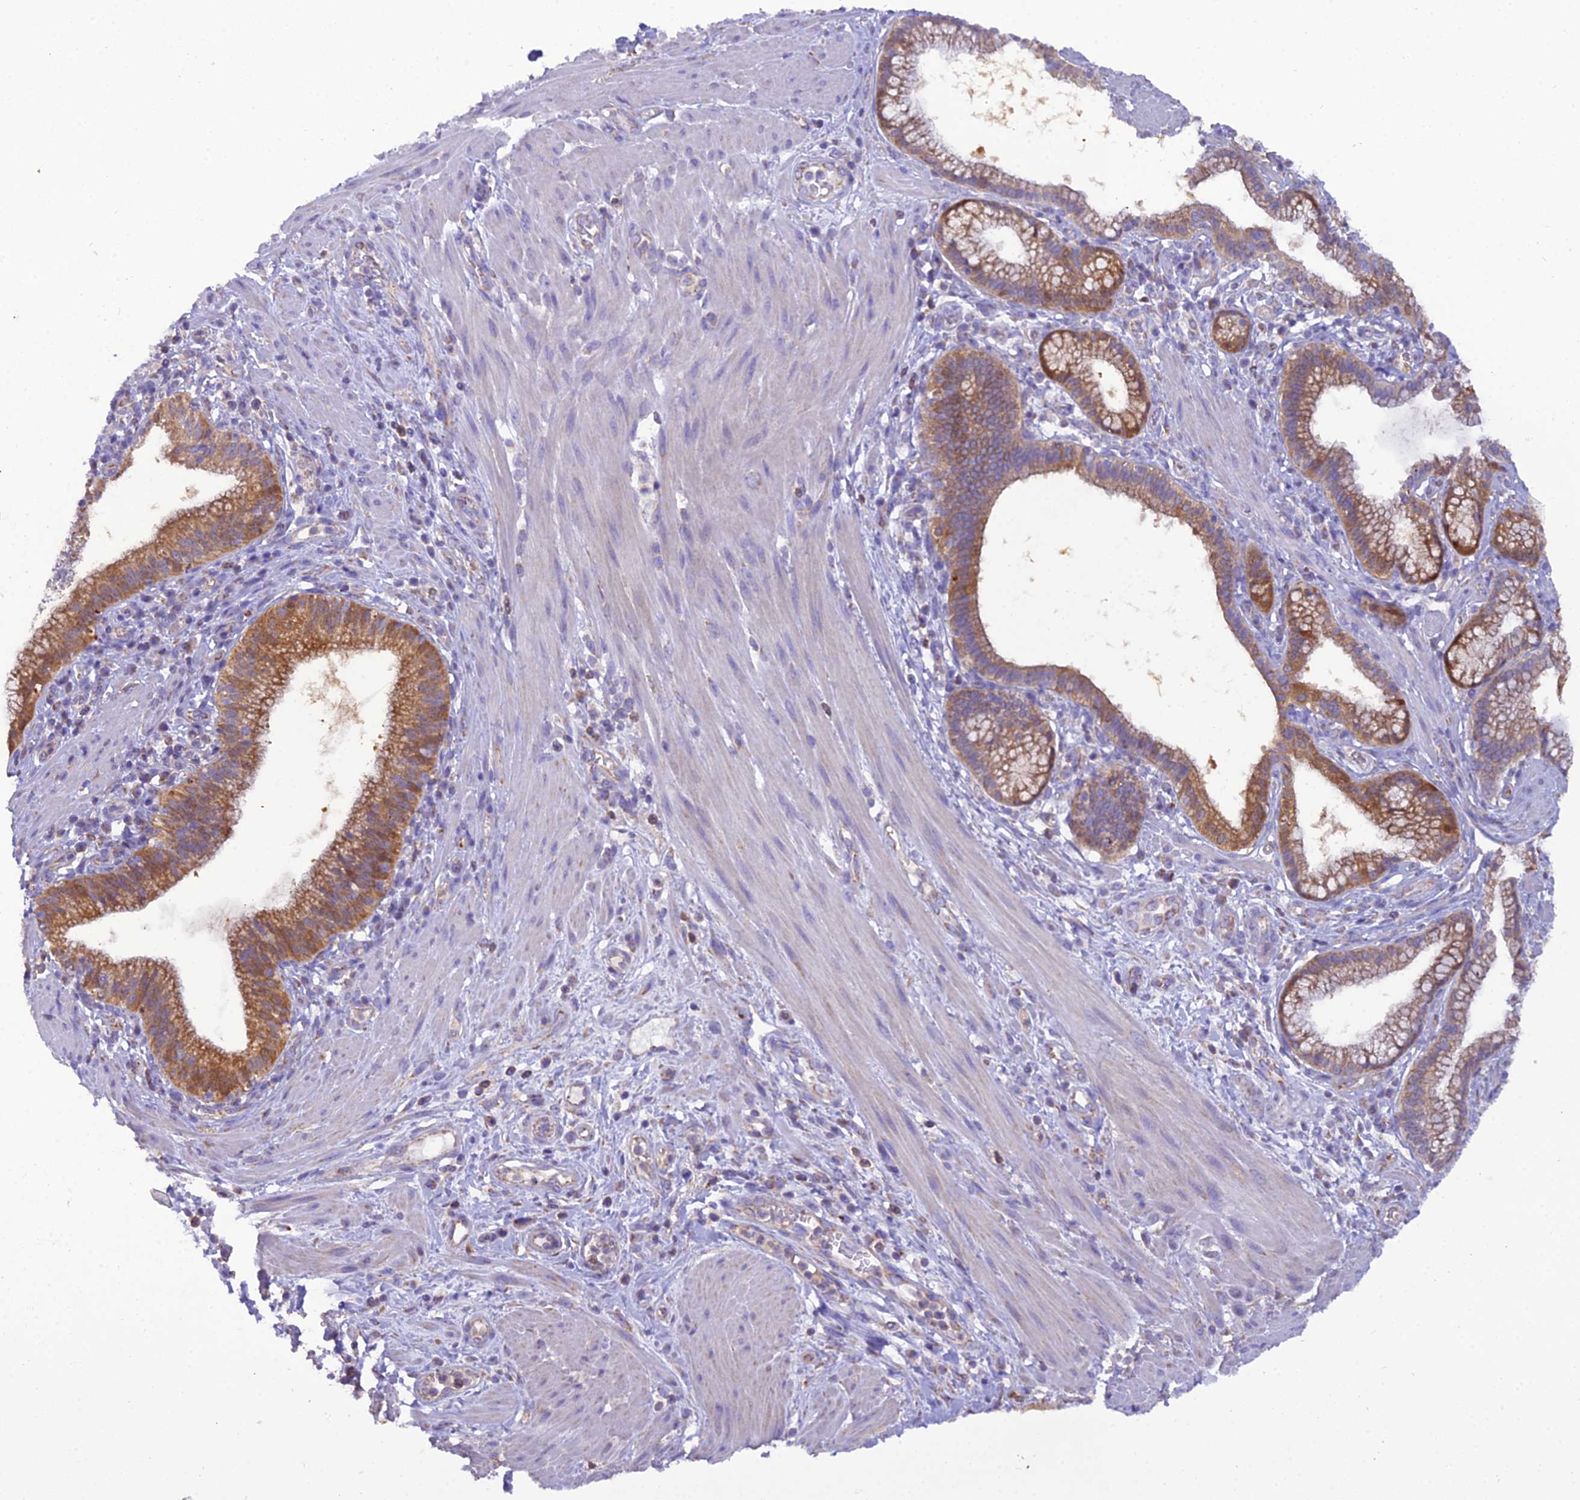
{"staining": {"intensity": "moderate", "quantity": ">75%", "location": "cytoplasmic/membranous"}, "tissue": "pancreatic cancer", "cell_type": "Tumor cells", "image_type": "cancer", "snomed": [{"axis": "morphology", "description": "Adenocarcinoma, NOS"}, {"axis": "topography", "description": "Pancreas"}], "caption": "A histopathology image of human pancreatic adenocarcinoma stained for a protein displays moderate cytoplasmic/membranous brown staining in tumor cells.", "gene": "GPD1", "patient": {"sex": "male", "age": 72}}